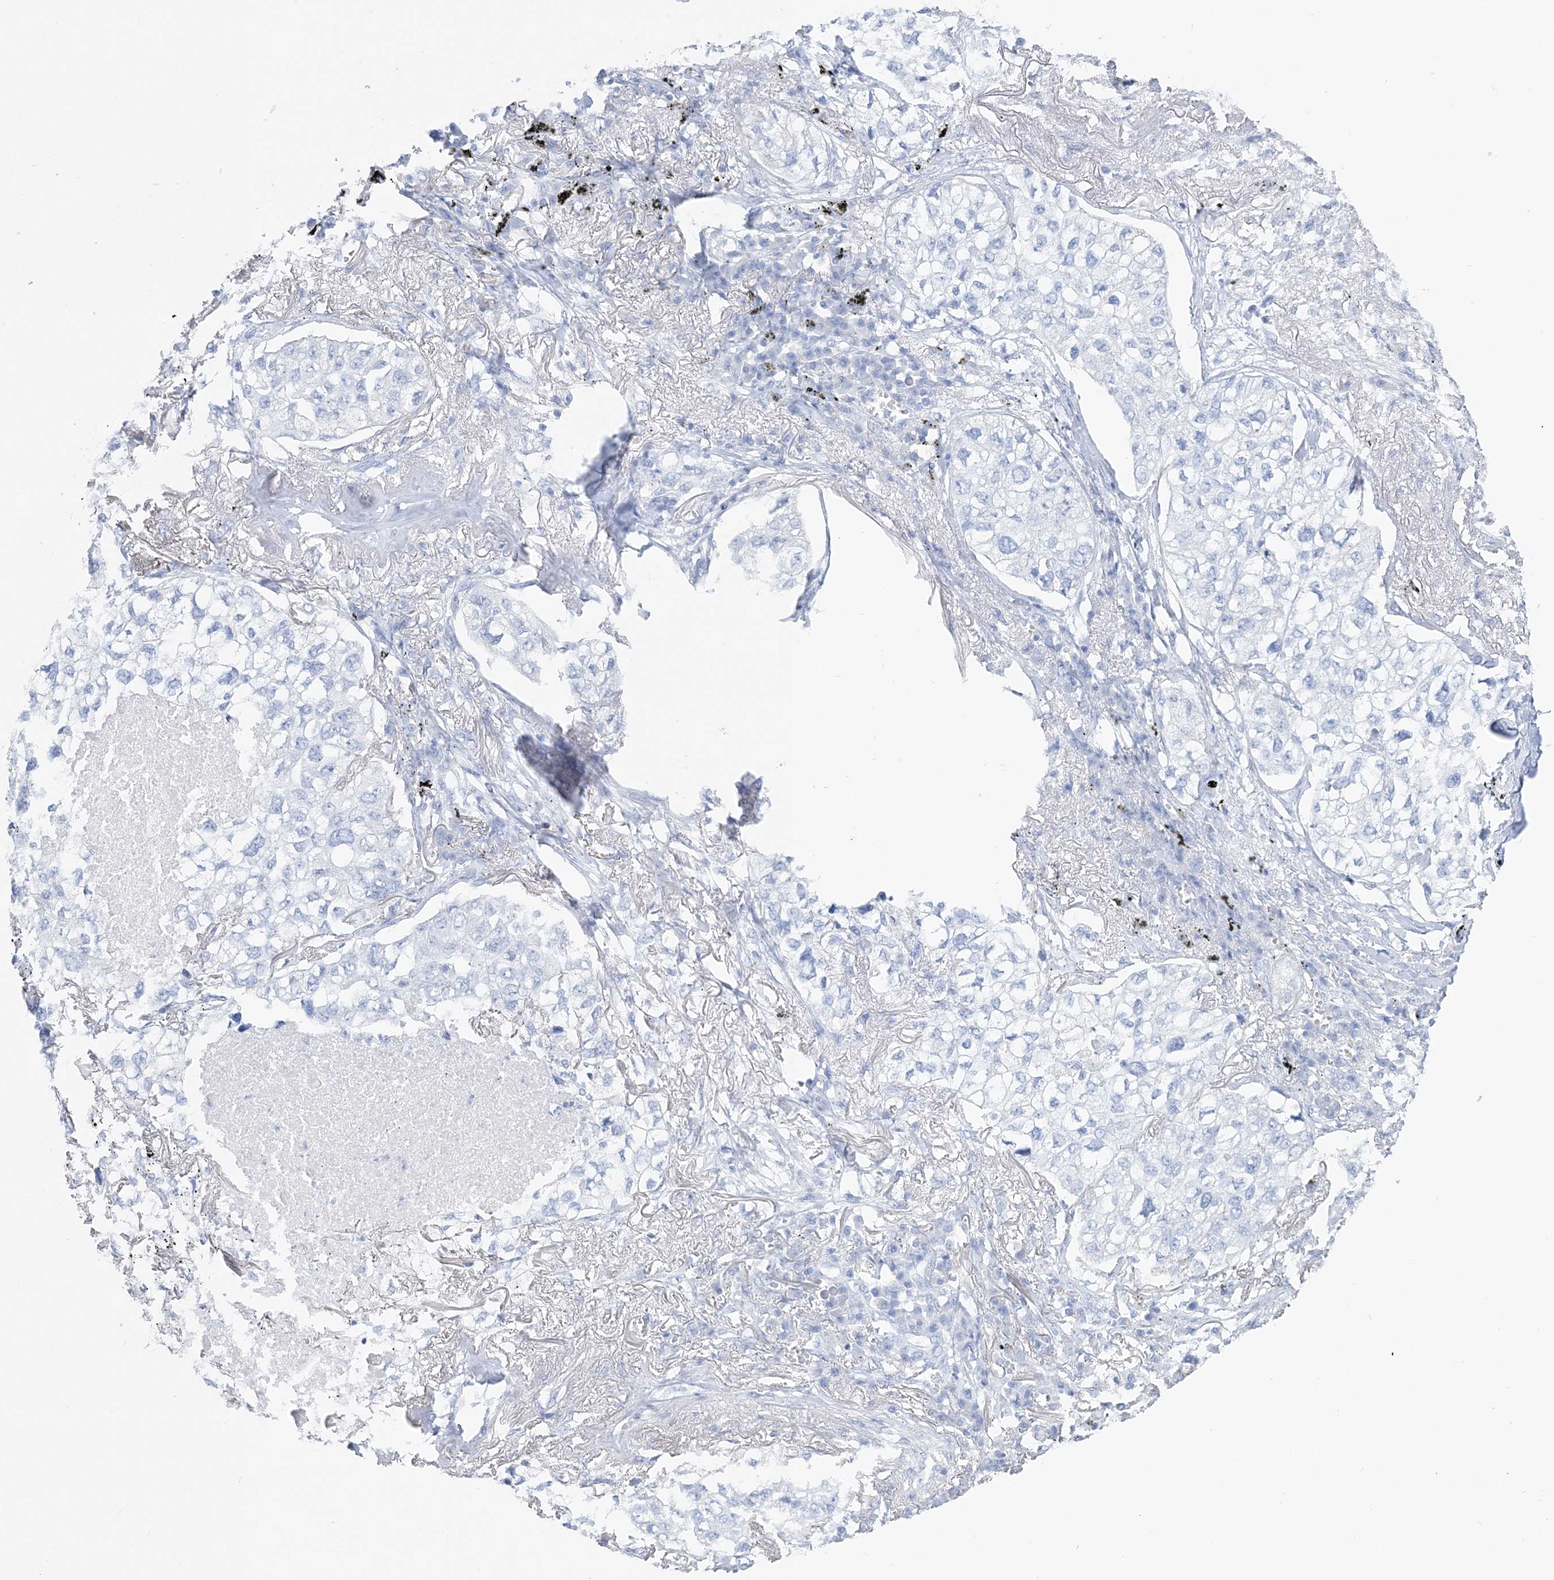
{"staining": {"intensity": "negative", "quantity": "none", "location": "none"}, "tissue": "lung cancer", "cell_type": "Tumor cells", "image_type": "cancer", "snomed": [{"axis": "morphology", "description": "Adenocarcinoma, NOS"}, {"axis": "topography", "description": "Lung"}], "caption": "An immunohistochemistry (IHC) micrograph of lung adenocarcinoma is shown. There is no staining in tumor cells of lung adenocarcinoma.", "gene": "TSPYL6", "patient": {"sex": "male", "age": 65}}